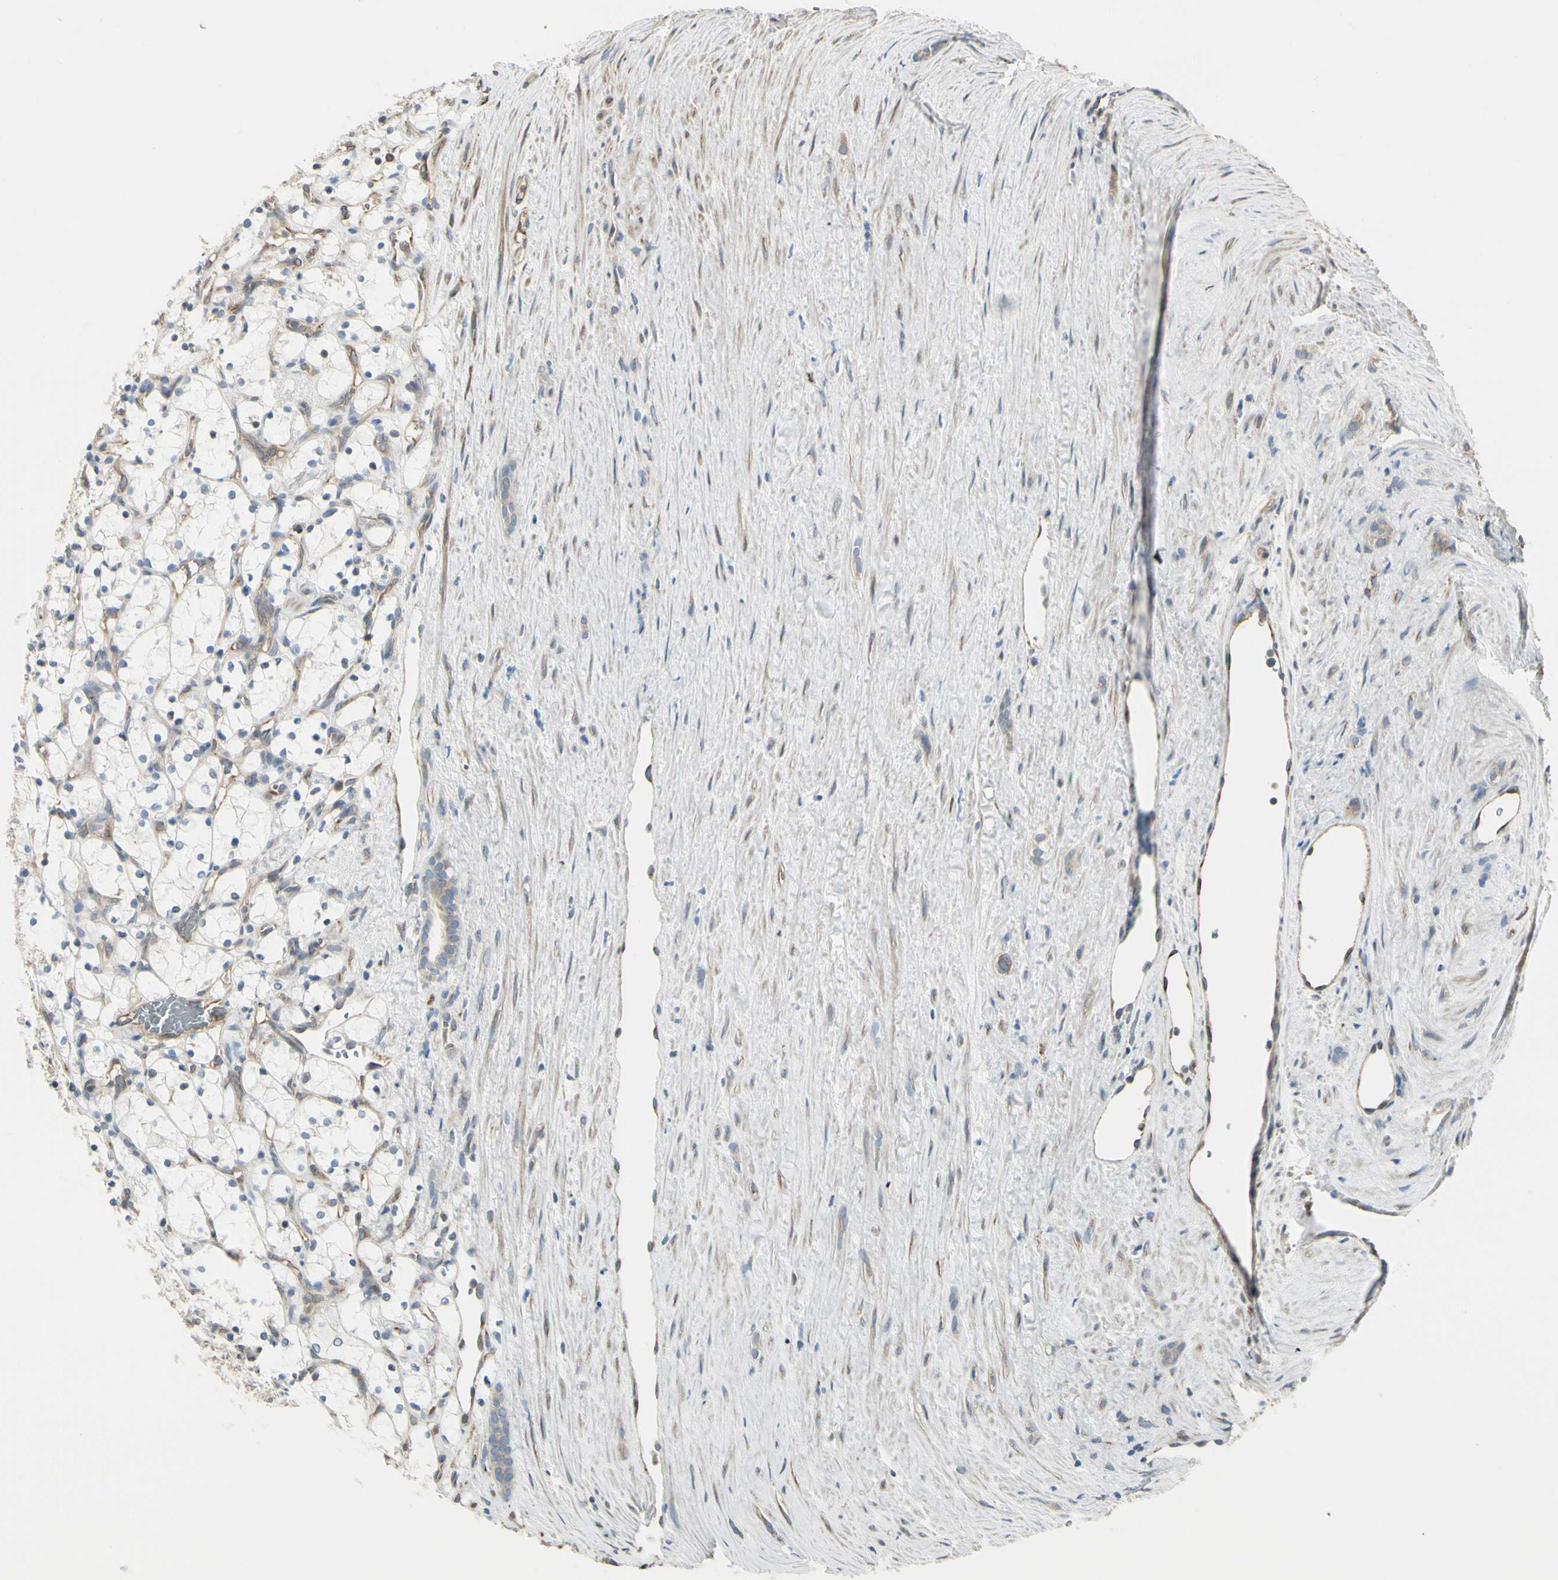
{"staining": {"intensity": "weak", "quantity": "<25%", "location": "cytoplasmic/membranous"}, "tissue": "renal cancer", "cell_type": "Tumor cells", "image_type": "cancer", "snomed": [{"axis": "morphology", "description": "Adenocarcinoma, NOS"}, {"axis": "topography", "description": "Kidney"}], "caption": "IHC micrograph of neoplastic tissue: human adenocarcinoma (renal) stained with DAB exhibits no significant protein staining in tumor cells. (Stains: DAB (3,3'-diaminobenzidine) IHC with hematoxylin counter stain, Microscopy: brightfield microscopy at high magnification).", "gene": "NUCB2", "patient": {"sex": "female", "age": 69}}